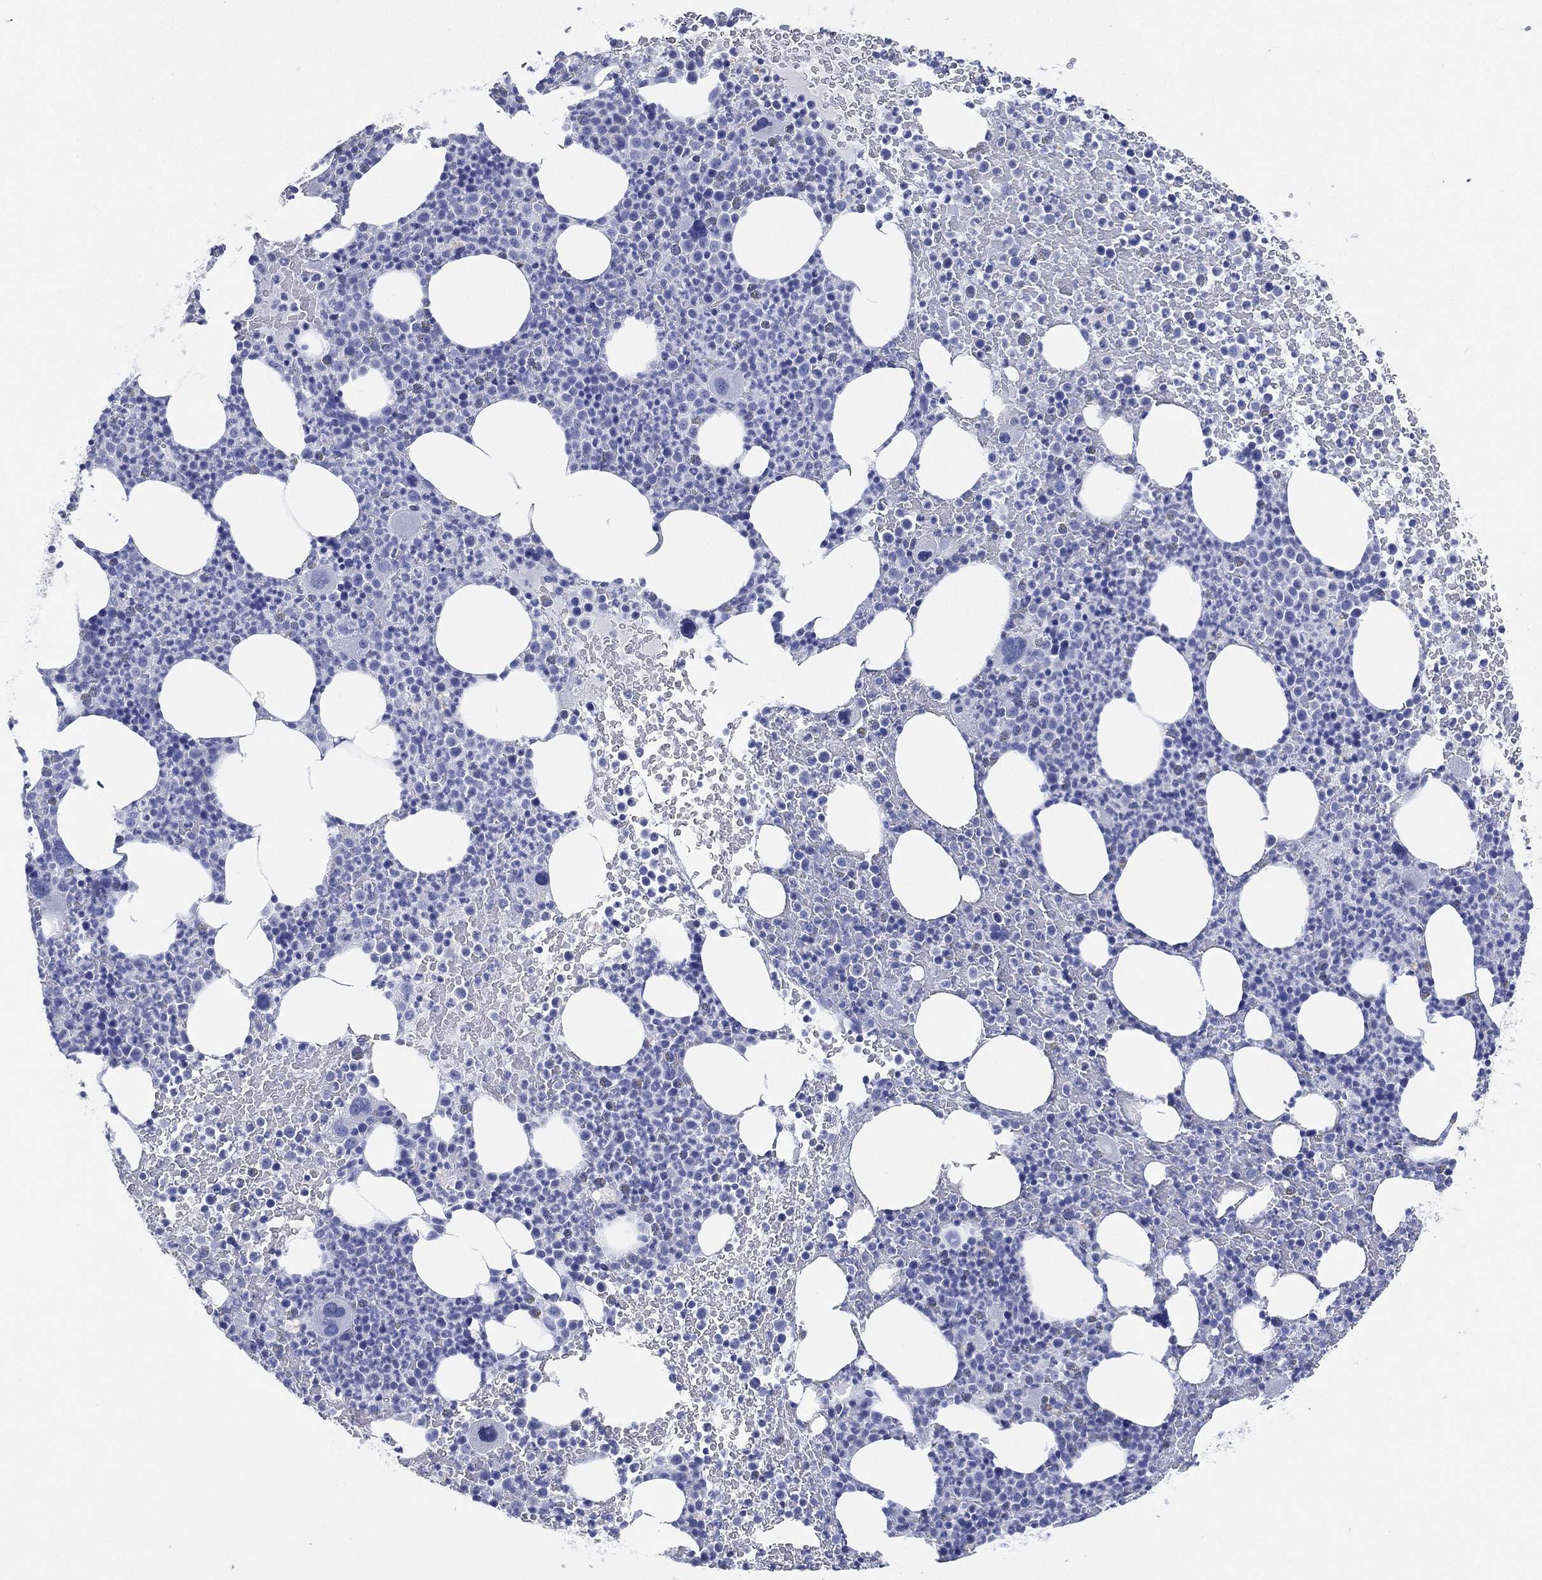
{"staining": {"intensity": "negative", "quantity": "none", "location": "none"}, "tissue": "bone marrow", "cell_type": "Hematopoietic cells", "image_type": "normal", "snomed": [{"axis": "morphology", "description": "Normal tissue, NOS"}, {"axis": "topography", "description": "Bone marrow"}], "caption": "A micrograph of human bone marrow is negative for staining in hematopoietic cells. (DAB IHC visualized using brightfield microscopy, high magnification).", "gene": "FMO1", "patient": {"sex": "male", "age": 83}}